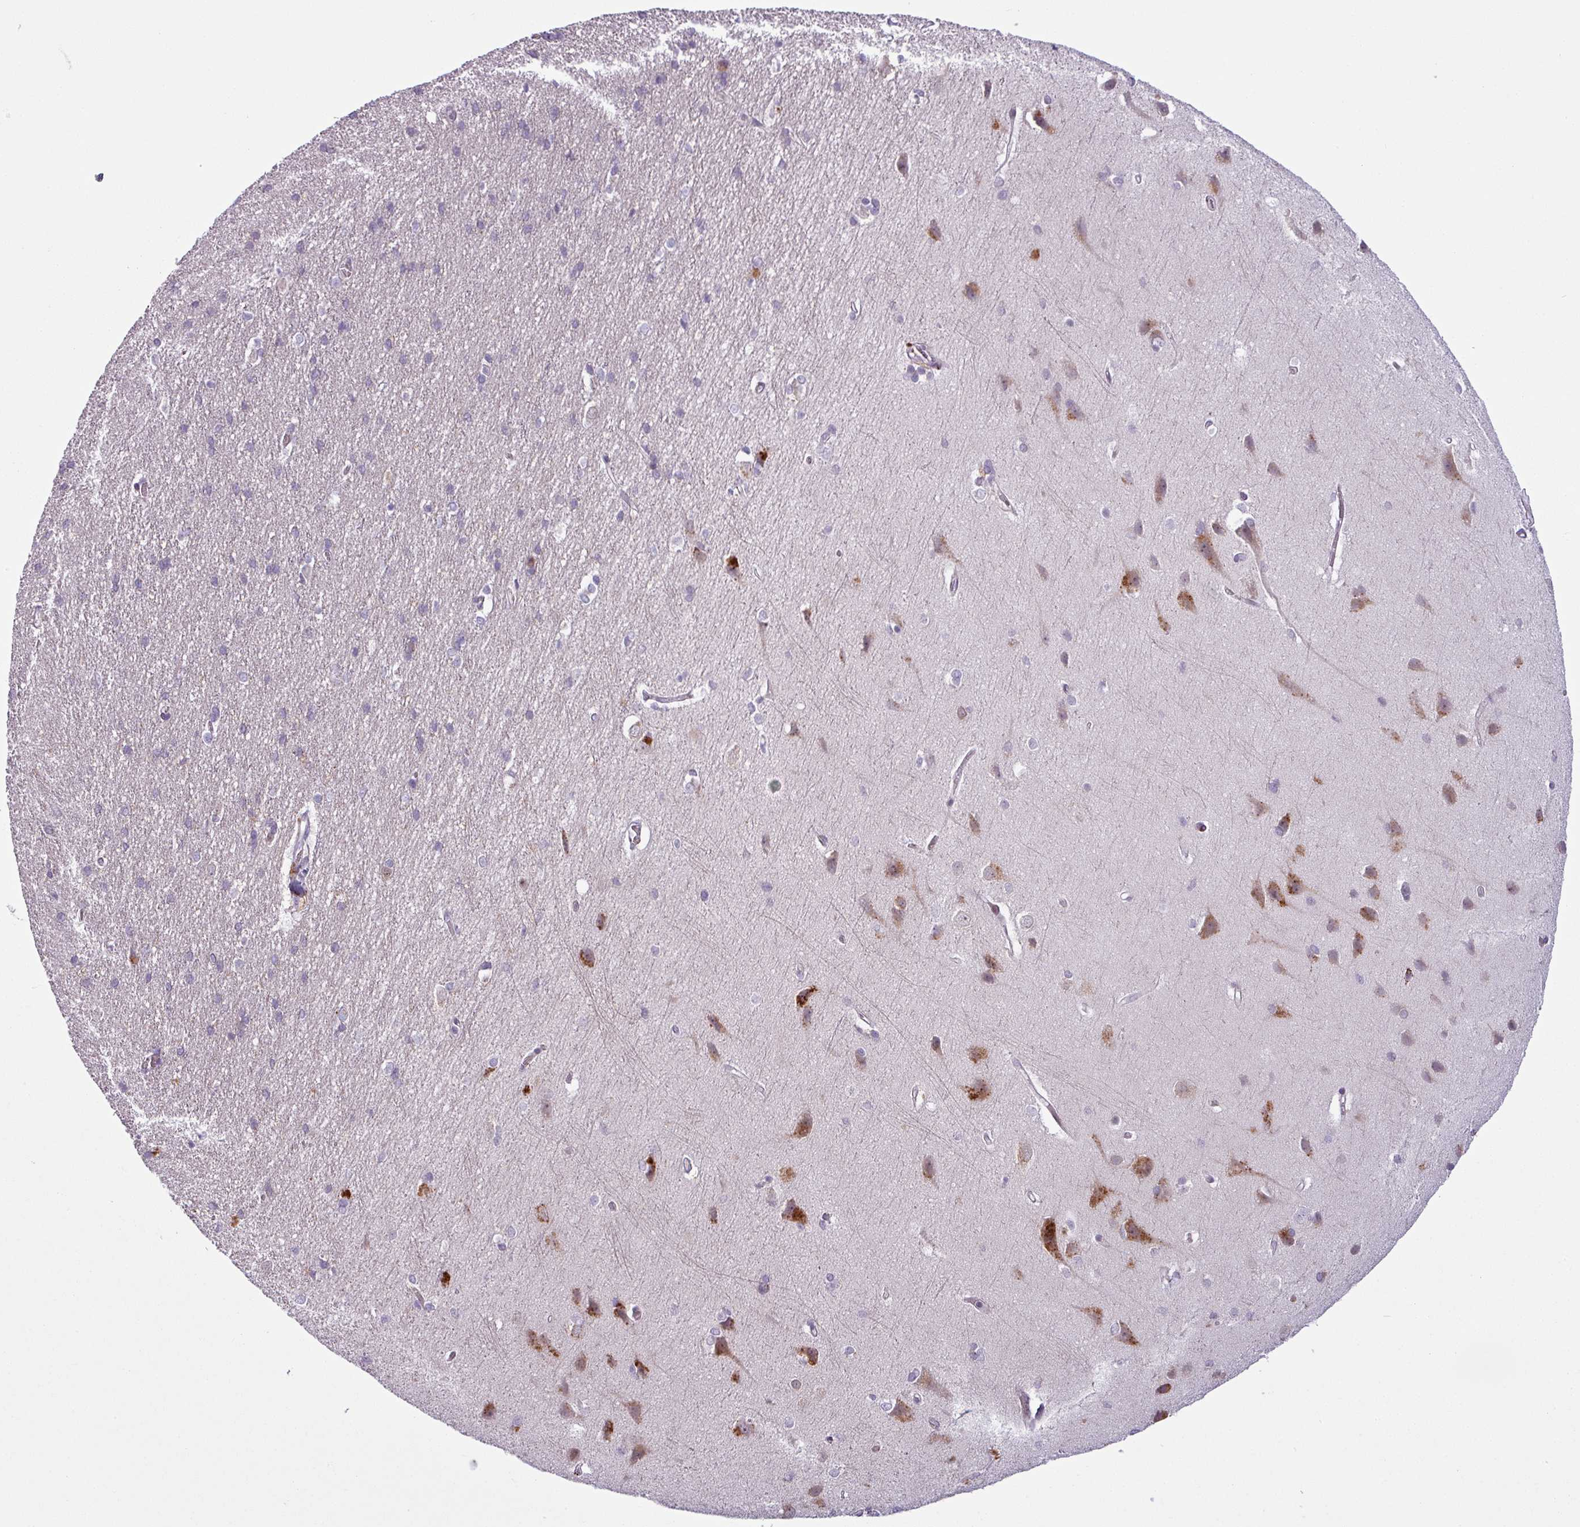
{"staining": {"intensity": "weak", "quantity": "25%-75%", "location": "cytoplasmic/membranous"}, "tissue": "cerebral cortex", "cell_type": "Endothelial cells", "image_type": "normal", "snomed": [{"axis": "morphology", "description": "Normal tissue, NOS"}, {"axis": "topography", "description": "Cerebral cortex"}], "caption": "Weak cytoplasmic/membranous positivity for a protein is seen in about 25%-75% of endothelial cells of normal cerebral cortex using immunohistochemistry.", "gene": "MAP7D2", "patient": {"sex": "male", "age": 37}}